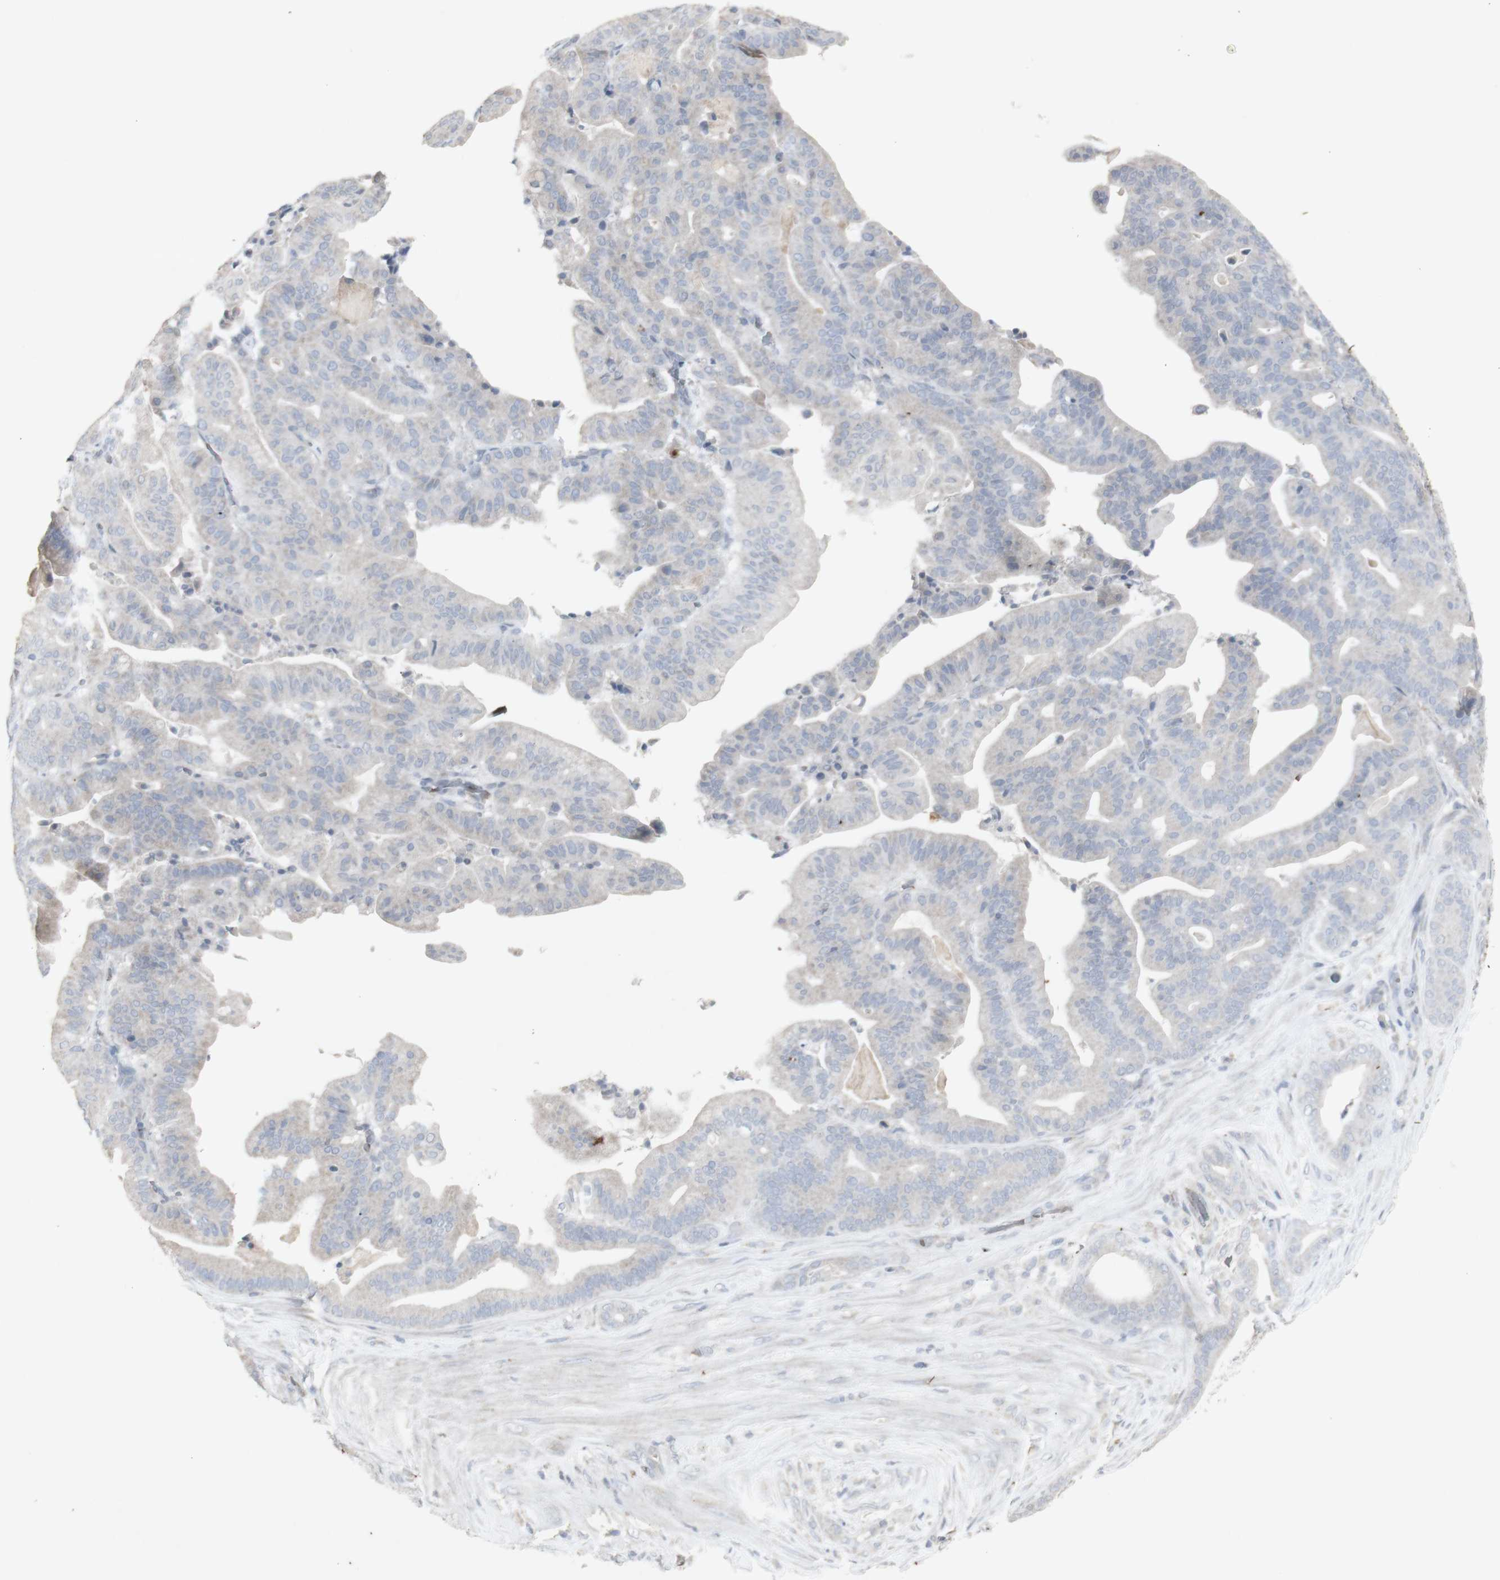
{"staining": {"intensity": "negative", "quantity": "none", "location": "none"}, "tissue": "pancreatic cancer", "cell_type": "Tumor cells", "image_type": "cancer", "snomed": [{"axis": "morphology", "description": "Adenocarcinoma, NOS"}, {"axis": "topography", "description": "Pancreas"}], "caption": "High magnification brightfield microscopy of pancreatic adenocarcinoma stained with DAB (3,3'-diaminobenzidine) (brown) and counterstained with hematoxylin (blue): tumor cells show no significant expression.", "gene": "INS", "patient": {"sex": "male", "age": 63}}